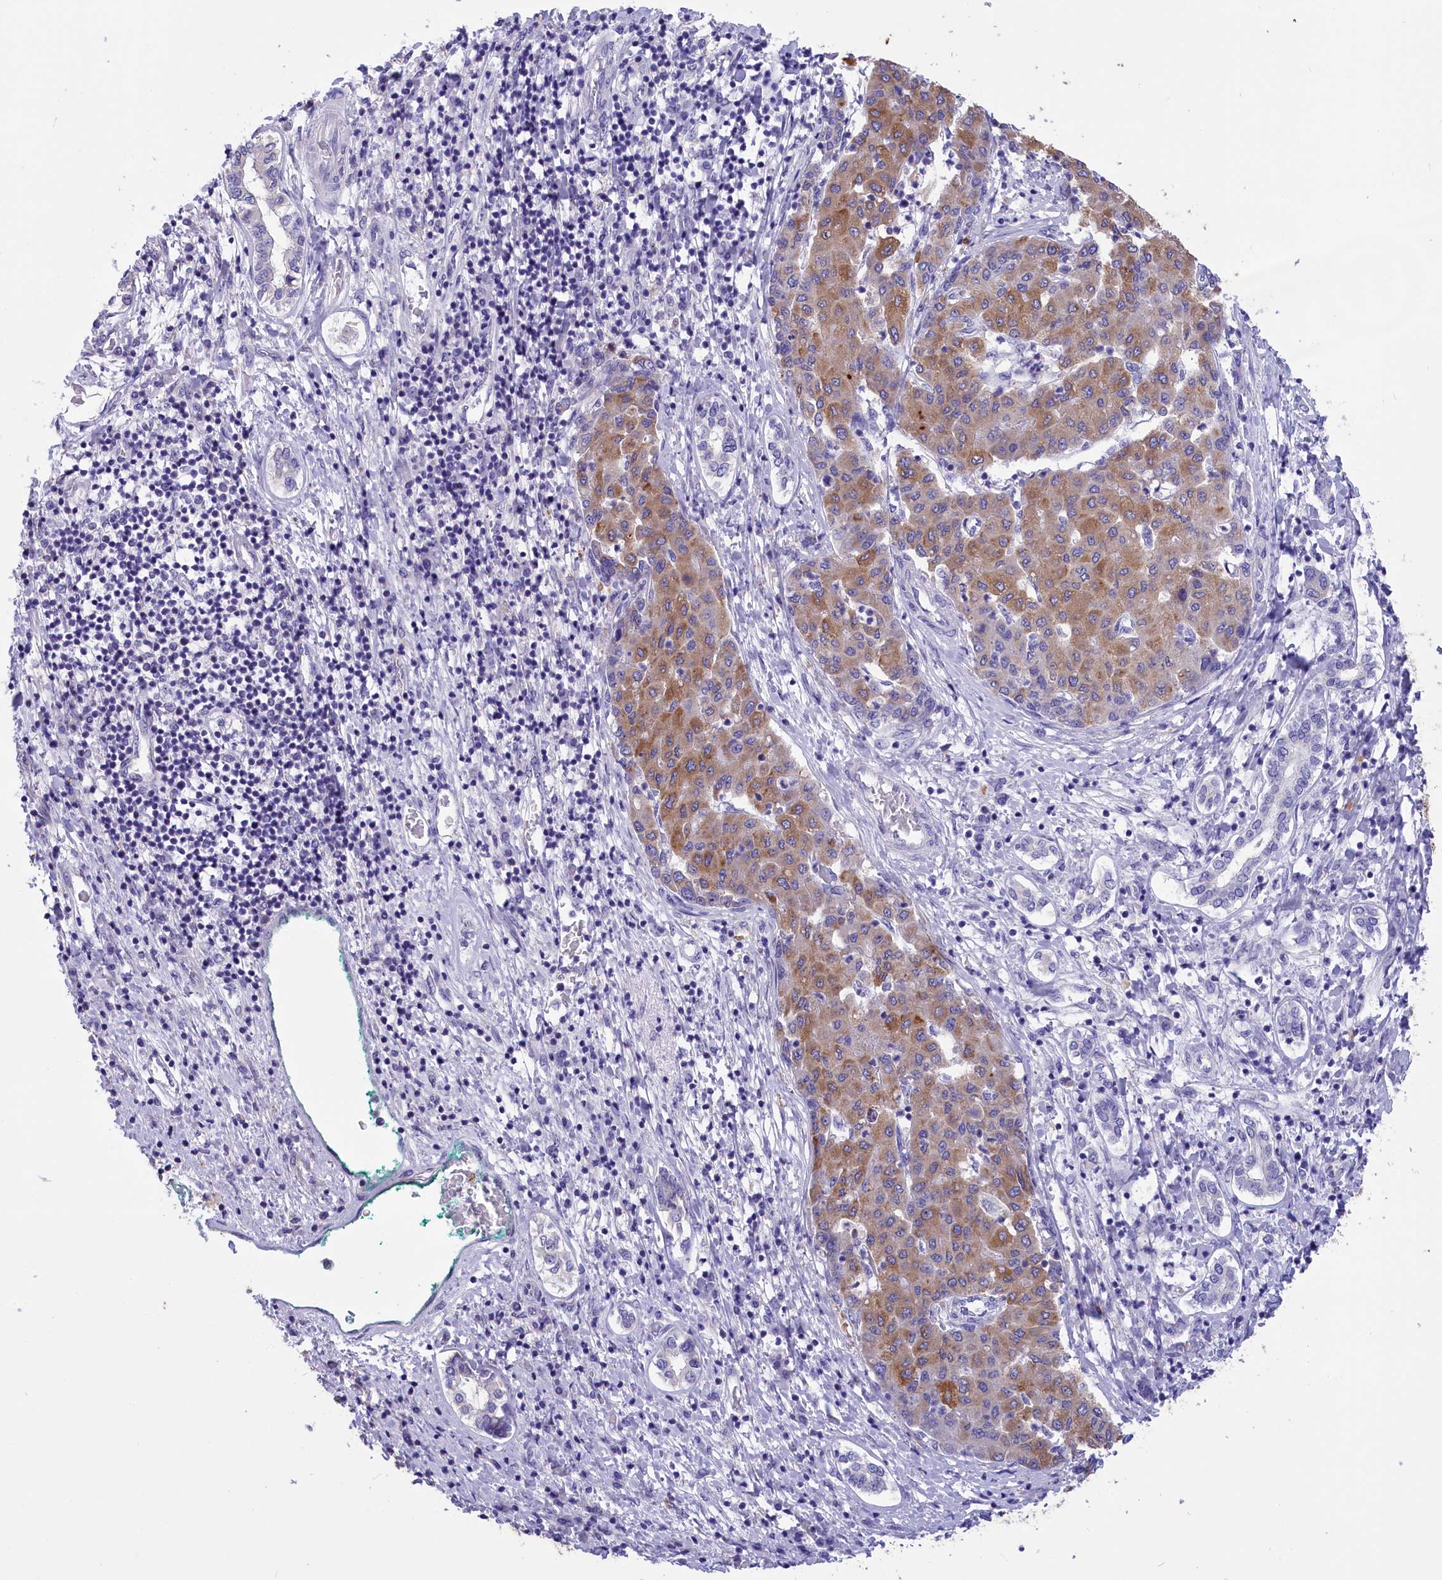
{"staining": {"intensity": "moderate", "quantity": "25%-75%", "location": "cytoplasmic/membranous"}, "tissue": "liver cancer", "cell_type": "Tumor cells", "image_type": "cancer", "snomed": [{"axis": "morphology", "description": "Carcinoma, Hepatocellular, NOS"}, {"axis": "topography", "description": "Liver"}], "caption": "High-magnification brightfield microscopy of liver cancer (hepatocellular carcinoma) stained with DAB (brown) and counterstained with hematoxylin (blue). tumor cells exhibit moderate cytoplasmic/membranous positivity is present in about25%-75% of cells.", "gene": "CYP2U1", "patient": {"sex": "male", "age": 65}}